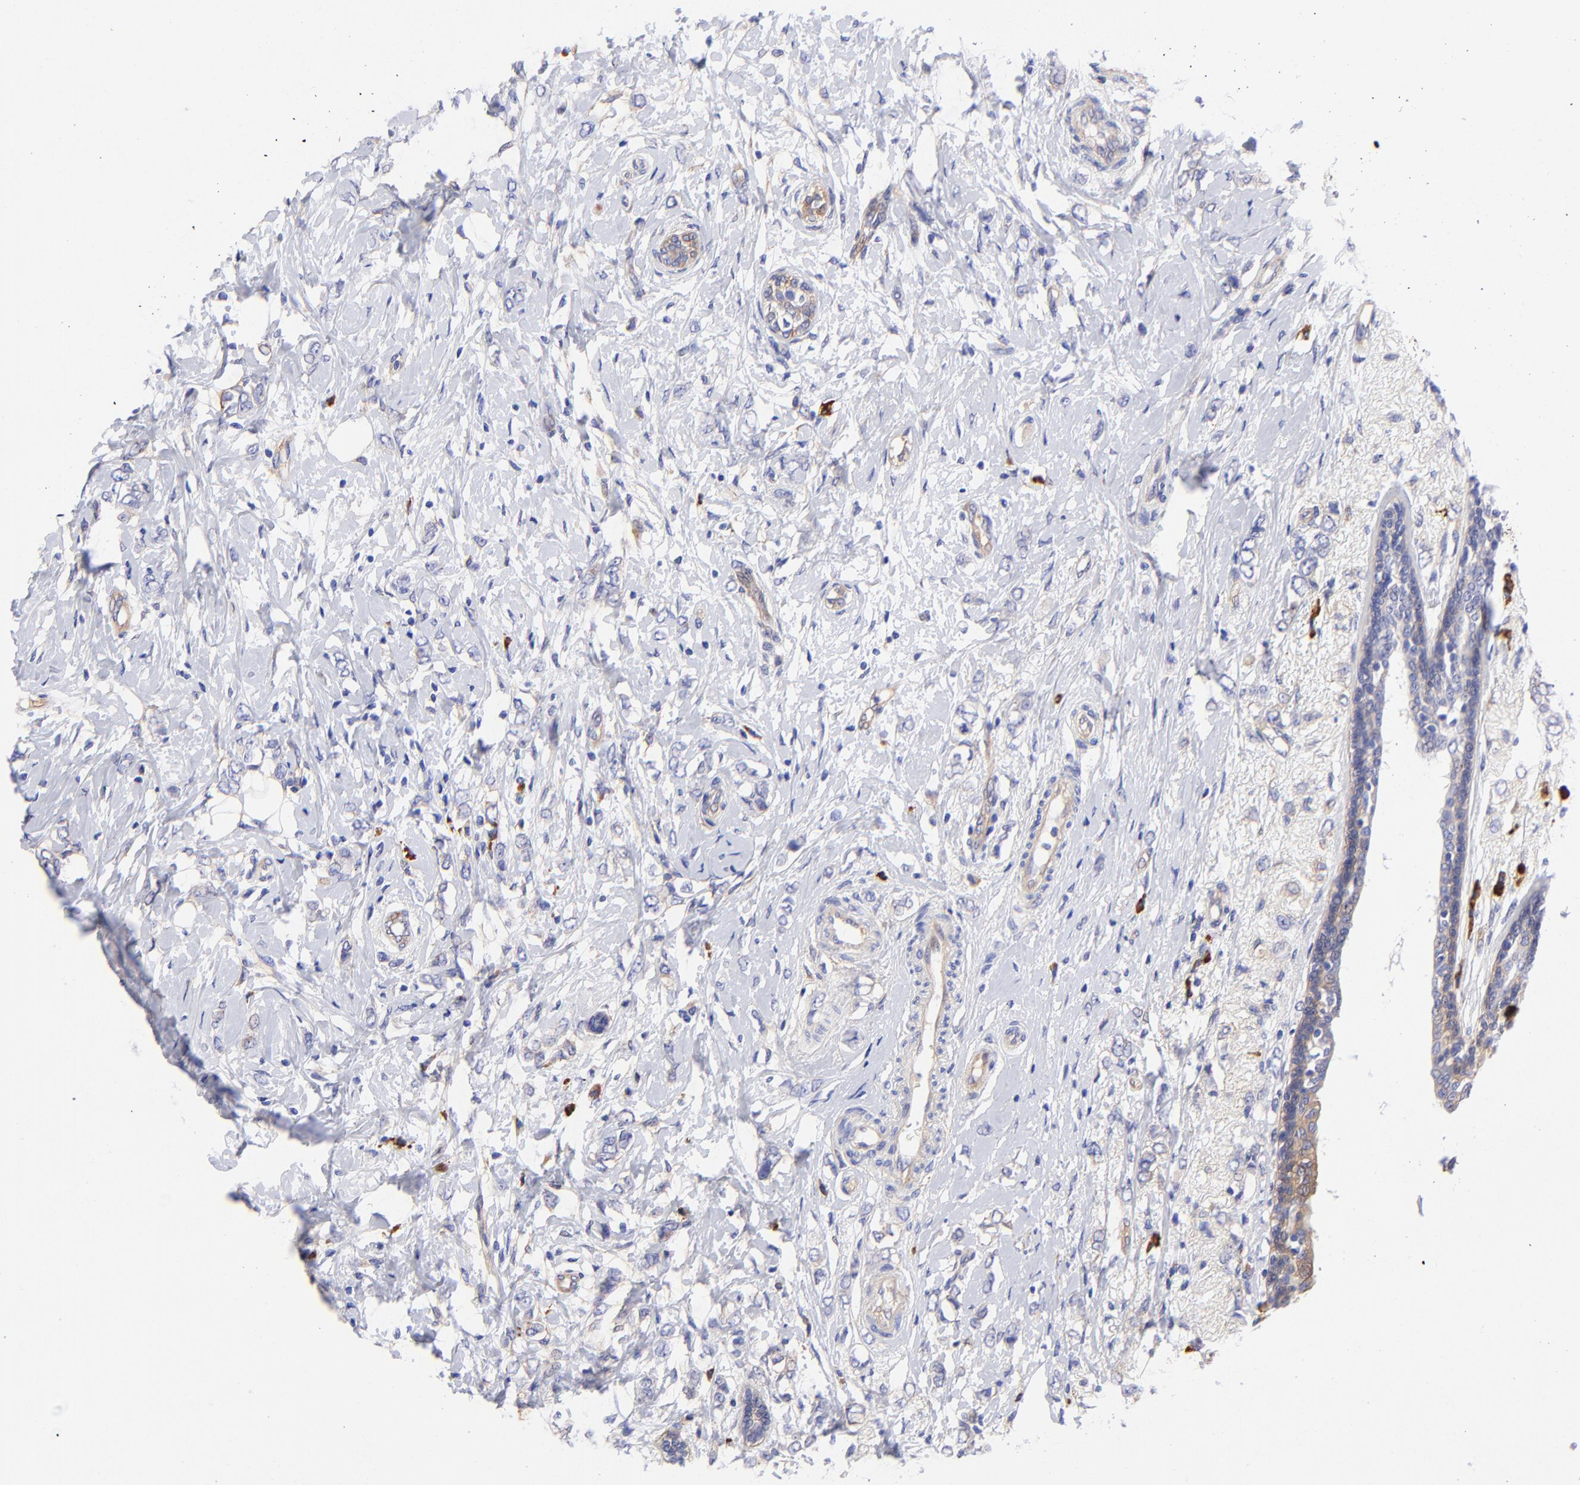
{"staining": {"intensity": "negative", "quantity": "none", "location": "none"}, "tissue": "breast cancer", "cell_type": "Tumor cells", "image_type": "cancer", "snomed": [{"axis": "morphology", "description": "Normal tissue, NOS"}, {"axis": "morphology", "description": "Lobular carcinoma"}, {"axis": "topography", "description": "Breast"}], "caption": "This image is of lobular carcinoma (breast) stained with IHC to label a protein in brown with the nuclei are counter-stained blue. There is no positivity in tumor cells.", "gene": "PPFIBP1", "patient": {"sex": "female", "age": 47}}